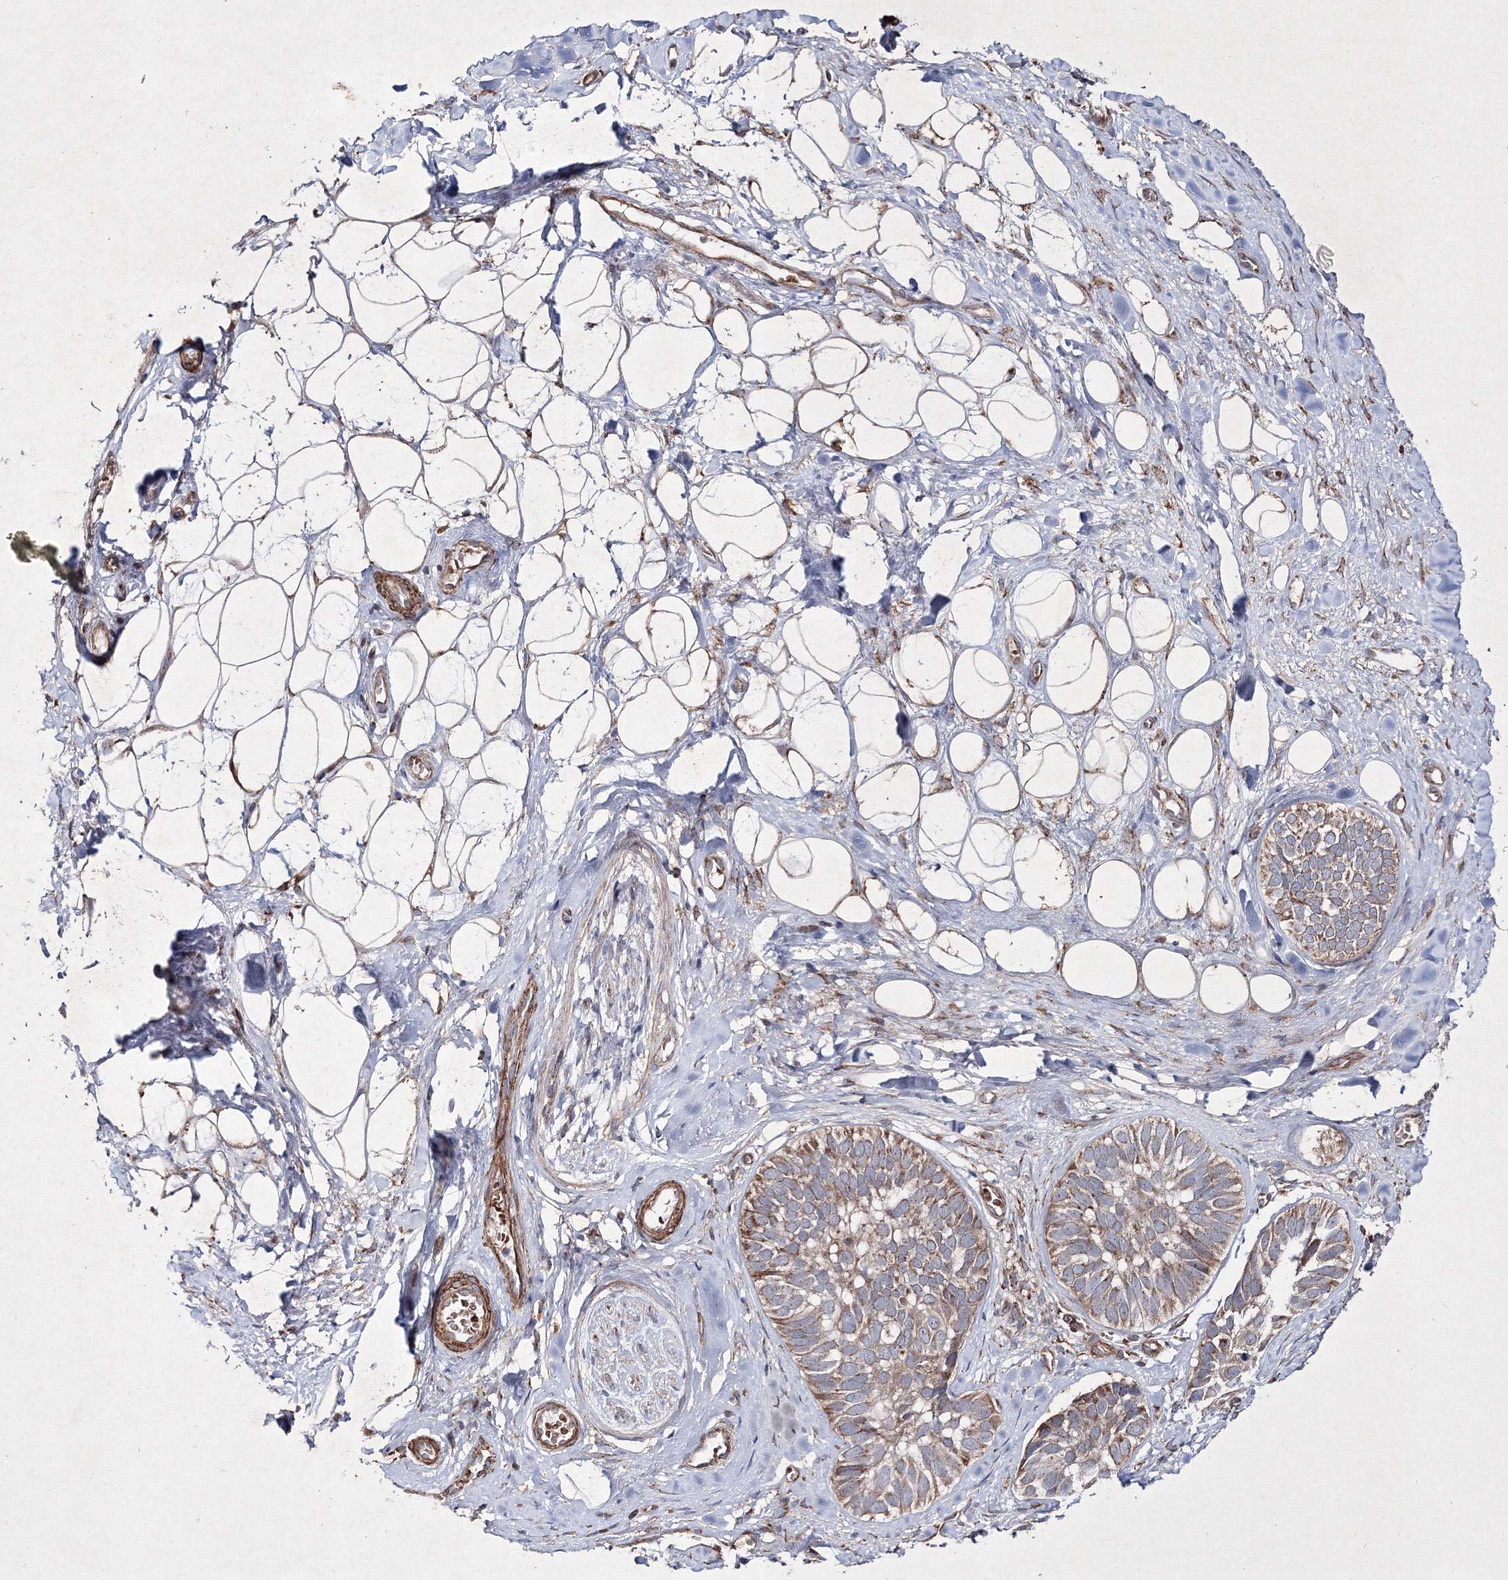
{"staining": {"intensity": "moderate", "quantity": ">75%", "location": "cytoplasmic/membranous"}, "tissue": "skin cancer", "cell_type": "Tumor cells", "image_type": "cancer", "snomed": [{"axis": "morphology", "description": "Basal cell carcinoma"}, {"axis": "topography", "description": "Skin"}], "caption": "About >75% of tumor cells in human basal cell carcinoma (skin) demonstrate moderate cytoplasmic/membranous protein staining as visualized by brown immunohistochemical staining.", "gene": "GFM1", "patient": {"sex": "male", "age": 62}}